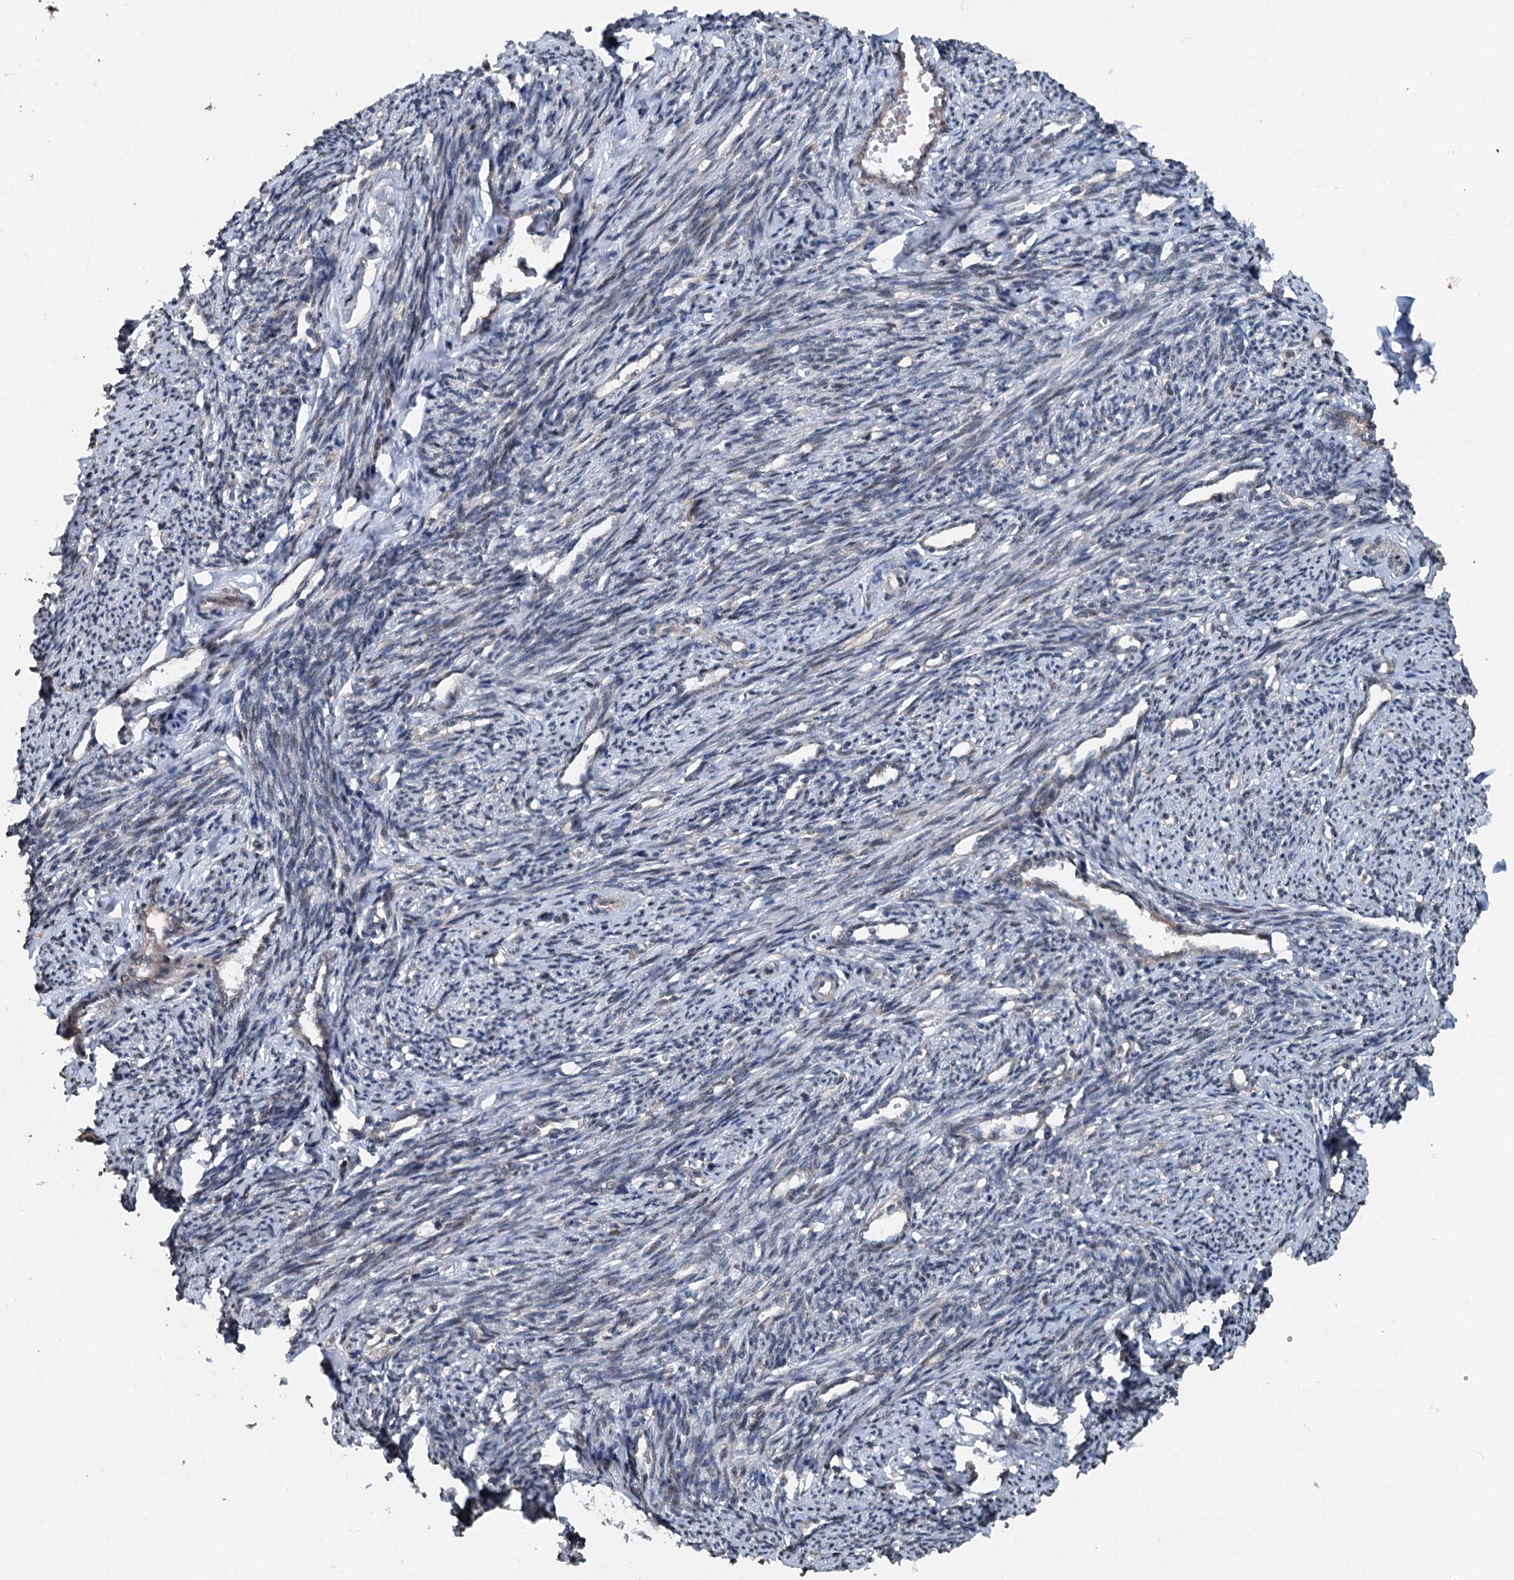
{"staining": {"intensity": "moderate", "quantity": "25%-75%", "location": "cytoplasmic/membranous,nuclear"}, "tissue": "smooth muscle", "cell_type": "Smooth muscle cells", "image_type": "normal", "snomed": [{"axis": "morphology", "description": "Normal tissue, NOS"}, {"axis": "topography", "description": "Smooth muscle"}, {"axis": "topography", "description": "Uterus"}], "caption": "Benign smooth muscle displays moderate cytoplasmic/membranous,nuclear staining in approximately 25%-75% of smooth muscle cells, visualized by immunohistochemistry. The staining was performed using DAB (3,3'-diaminobenzidine), with brown indicating positive protein expression. Nuclei are stained blue with hematoxylin.", "gene": "N4BP2L2", "patient": {"sex": "female", "age": 59}}